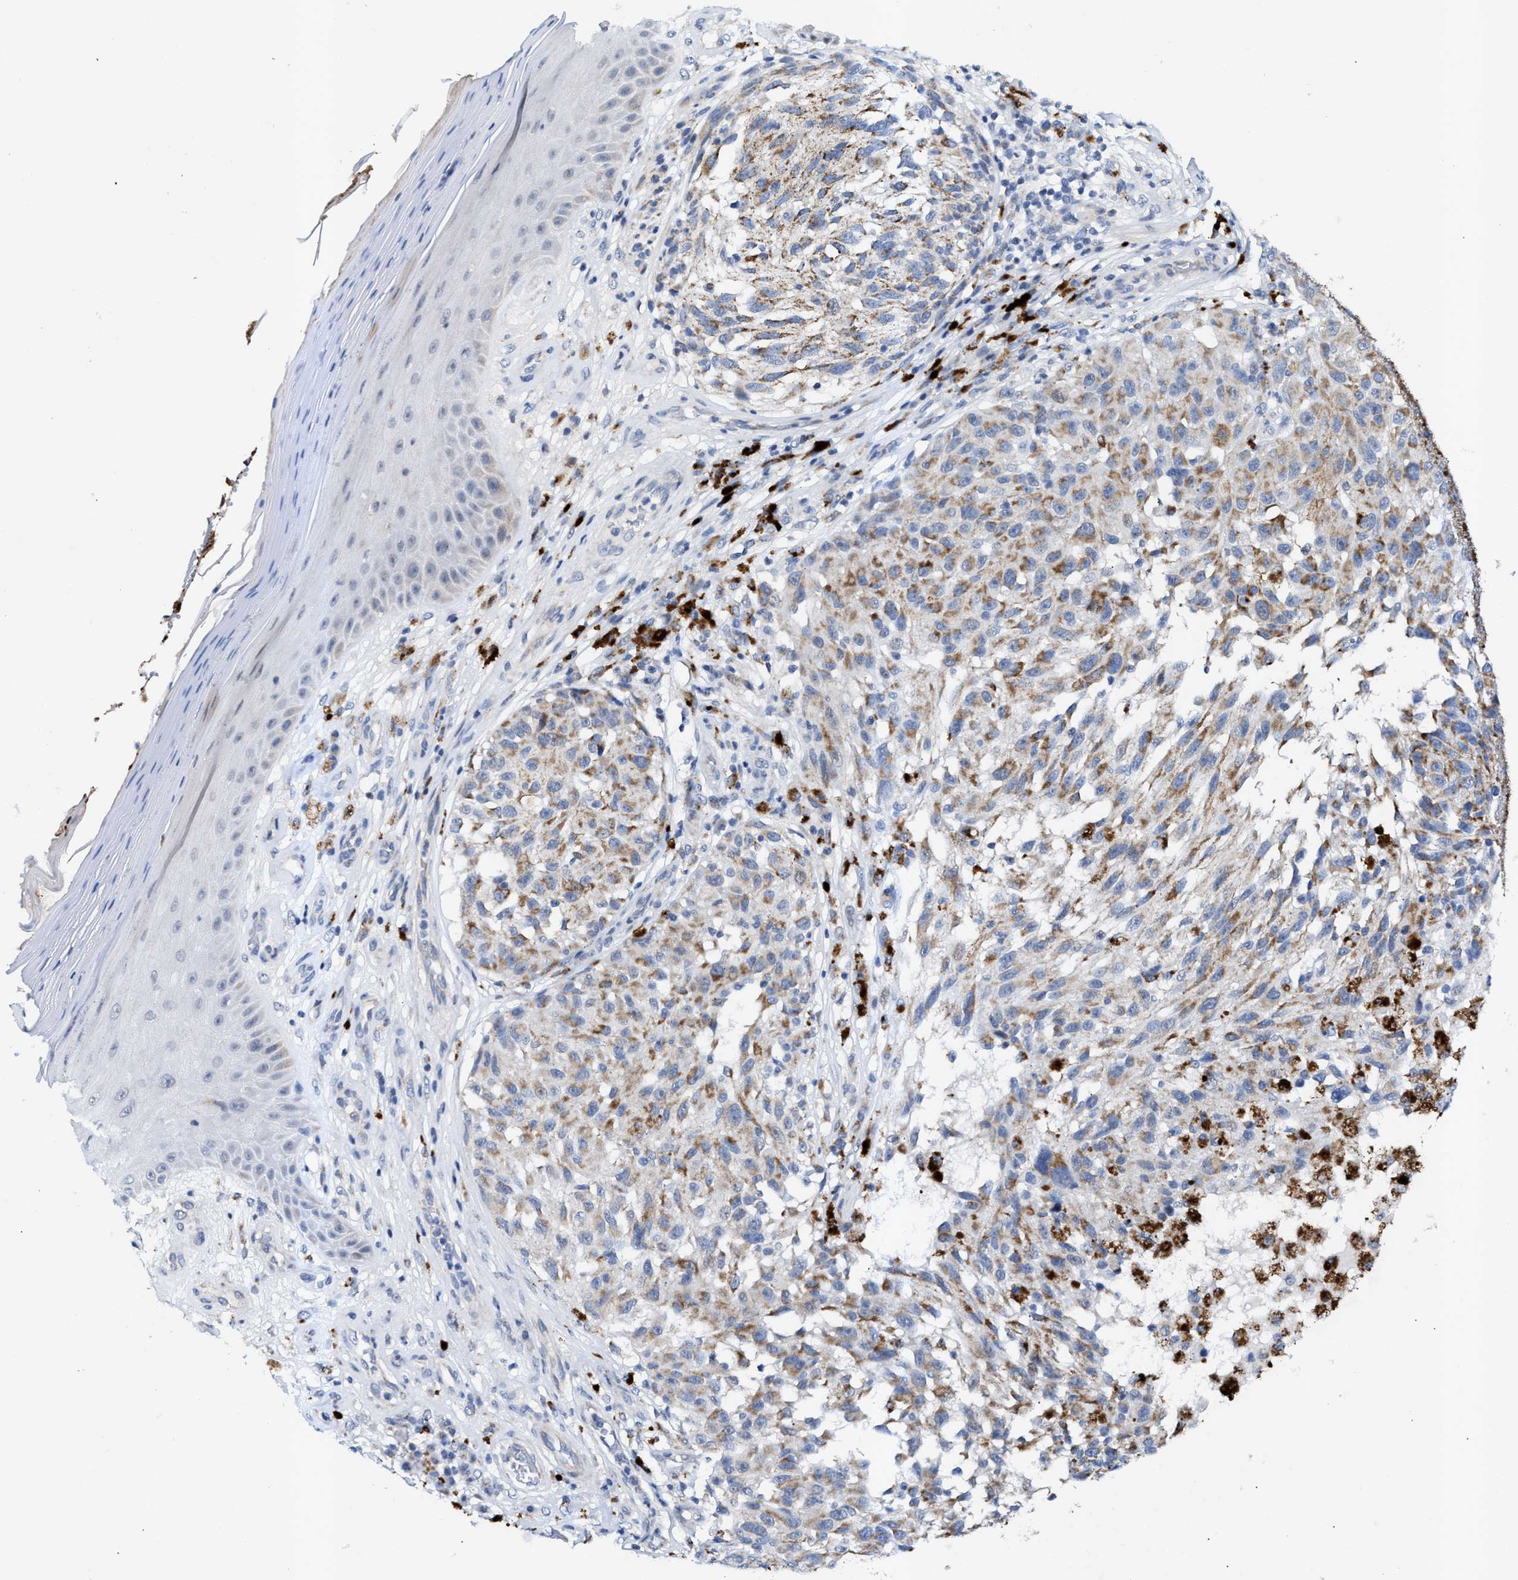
{"staining": {"intensity": "weak", "quantity": "25%-75%", "location": "cytoplasmic/membranous"}, "tissue": "melanoma", "cell_type": "Tumor cells", "image_type": "cancer", "snomed": [{"axis": "morphology", "description": "Malignant melanoma, NOS"}, {"axis": "topography", "description": "Skin"}], "caption": "The immunohistochemical stain labels weak cytoplasmic/membranous expression in tumor cells of melanoma tissue. The protein of interest is stained brown, and the nuclei are stained in blue (DAB IHC with brightfield microscopy, high magnification).", "gene": "JAG1", "patient": {"sex": "female", "age": 73}}